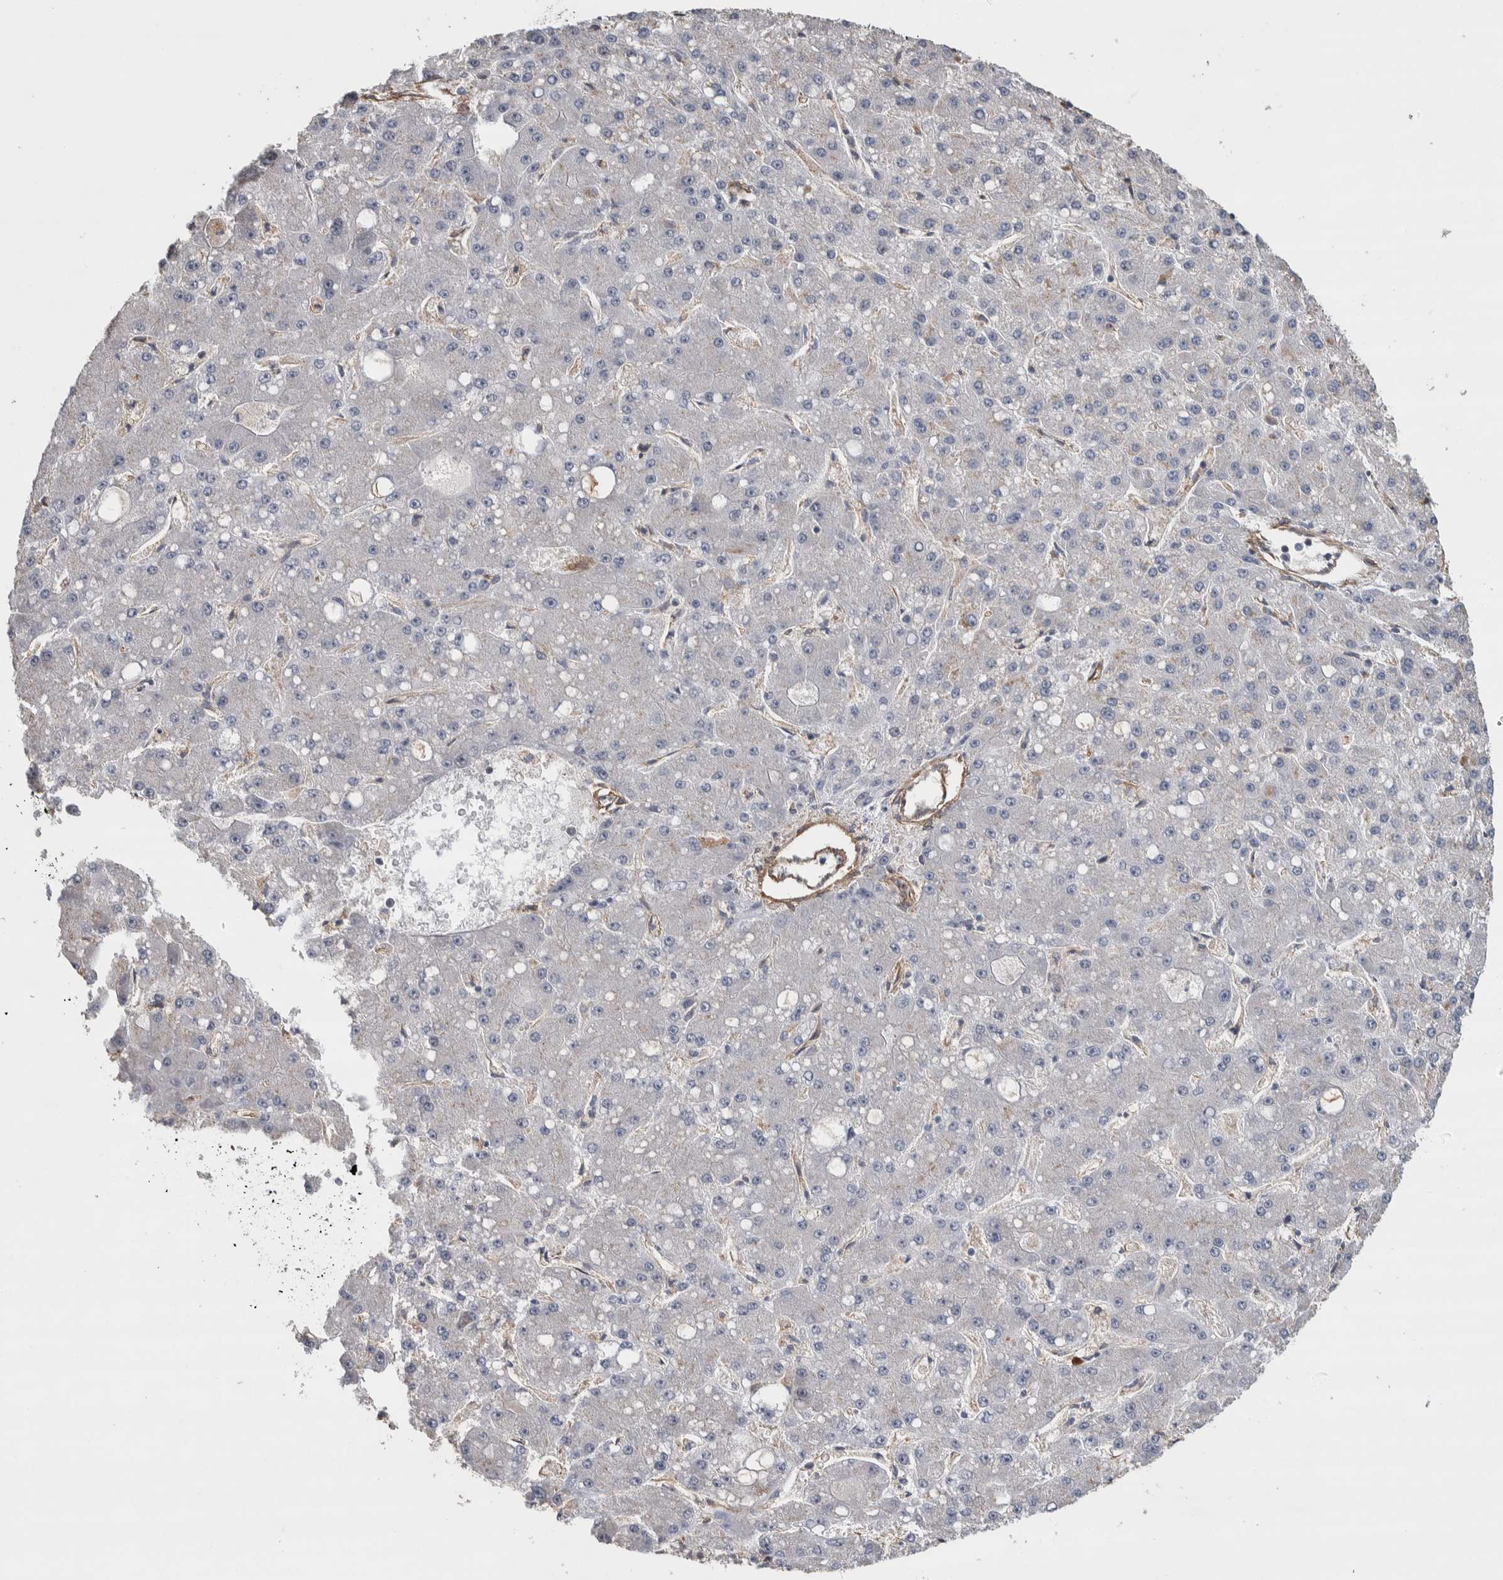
{"staining": {"intensity": "negative", "quantity": "none", "location": "none"}, "tissue": "liver cancer", "cell_type": "Tumor cells", "image_type": "cancer", "snomed": [{"axis": "morphology", "description": "Carcinoma, Hepatocellular, NOS"}, {"axis": "topography", "description": "Liver"}], "caption": "The histopathology image displays no significant positivity in tumor cells of liver cancer (hepatocellular carcinoma).", "gene": "GCNA", "patient": {"sex": "male", "age": 67}}